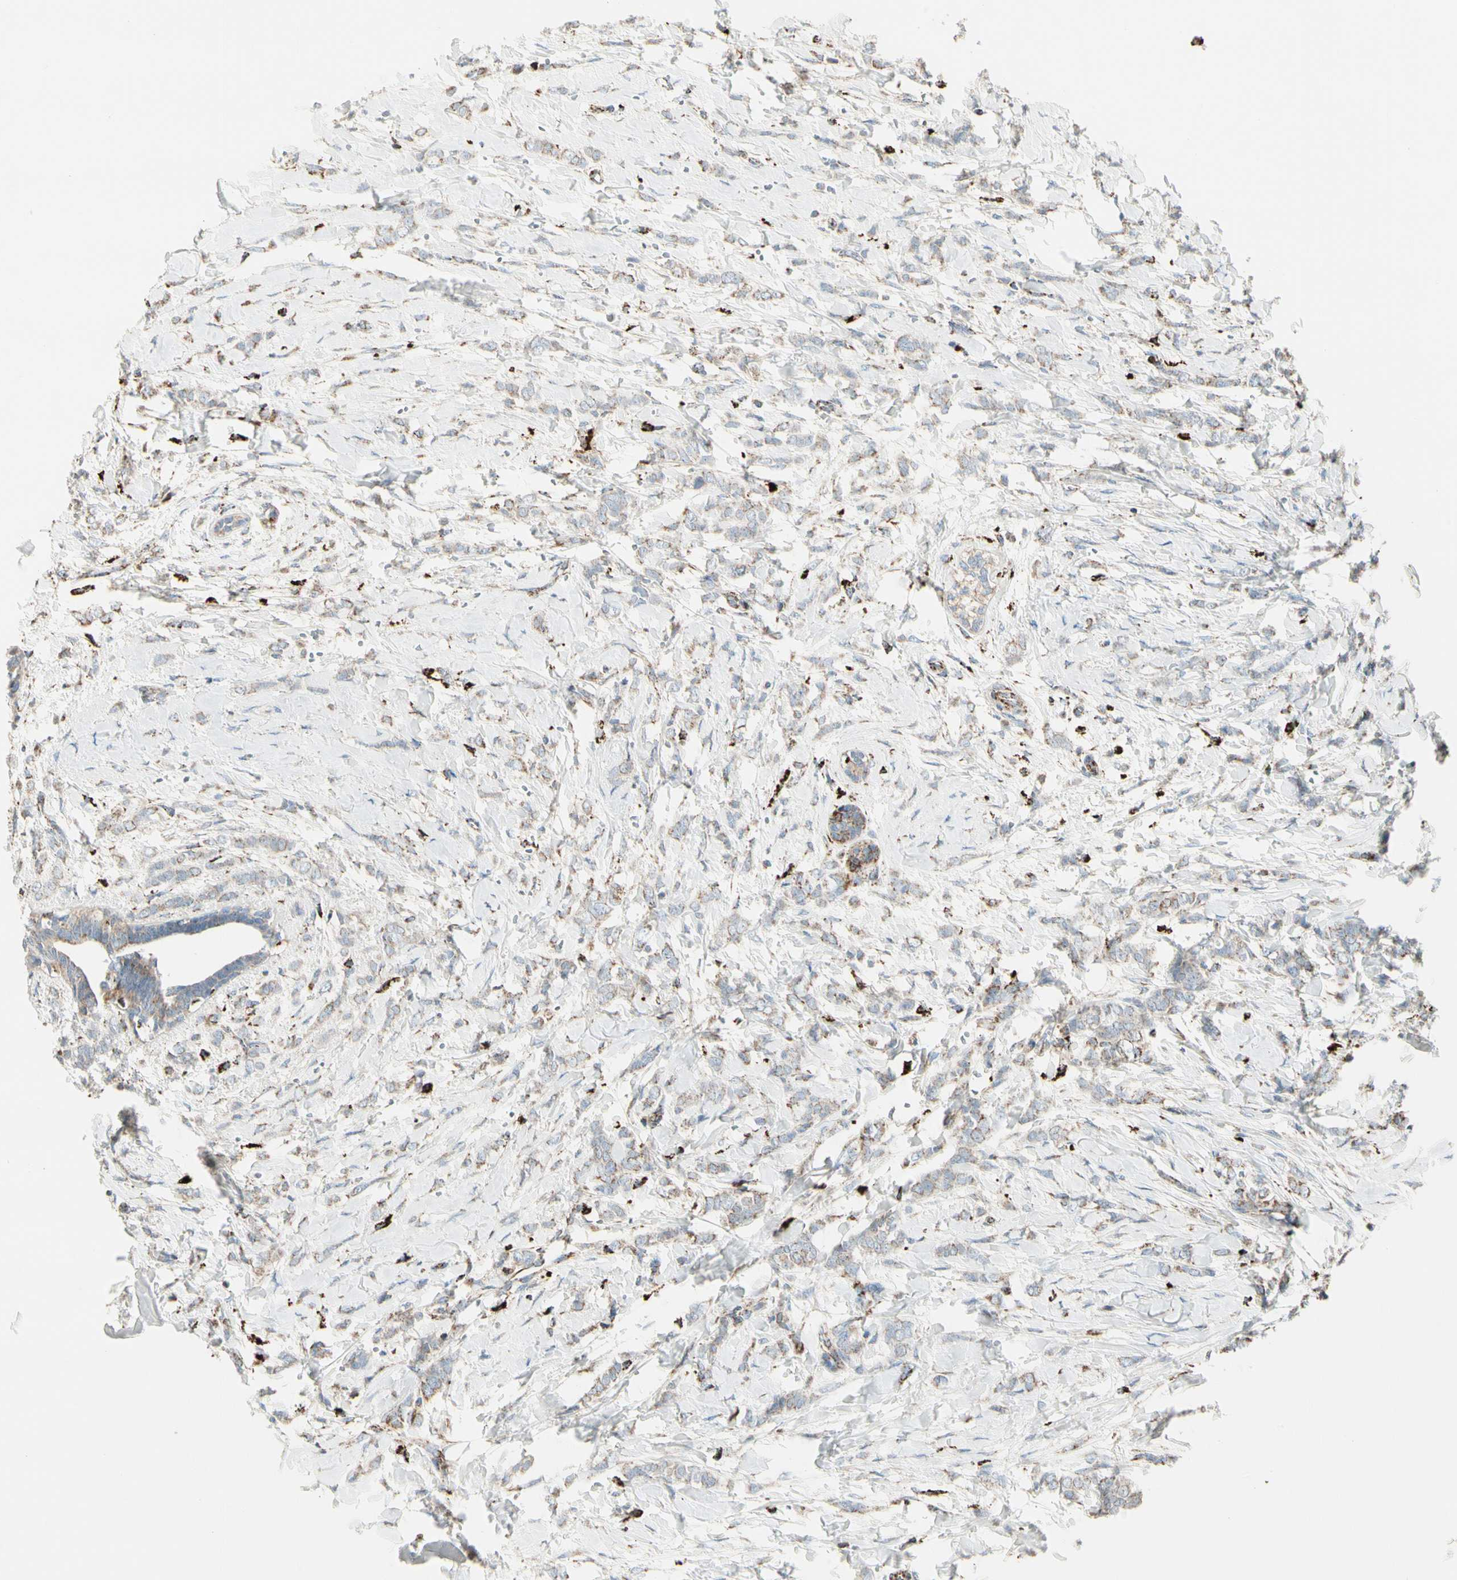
{"staining": {"intensity": "weak", "quantity": ">75%", "location": "cytoplasmic/membranous"}, "tissue": "breast cancer", "cell_type": "Tumor cells", "image_type": "cancer", "snomed": [{"axis": "morphology", "description": "Lobular carcinoma, in situ"}, {"axis": "morphology", "description": "Lobular carcinoma"}, {"axis": "topography", "description": "Breast"}], "caption": "Human breast lobular carcinoma in situ stained with a brown dye demonstrates weak cytoplasmic/membranous positive positivity in about >75% of tumor cells.", "gene": "ME2", "patient": {"sex": "female", "age": 41}}